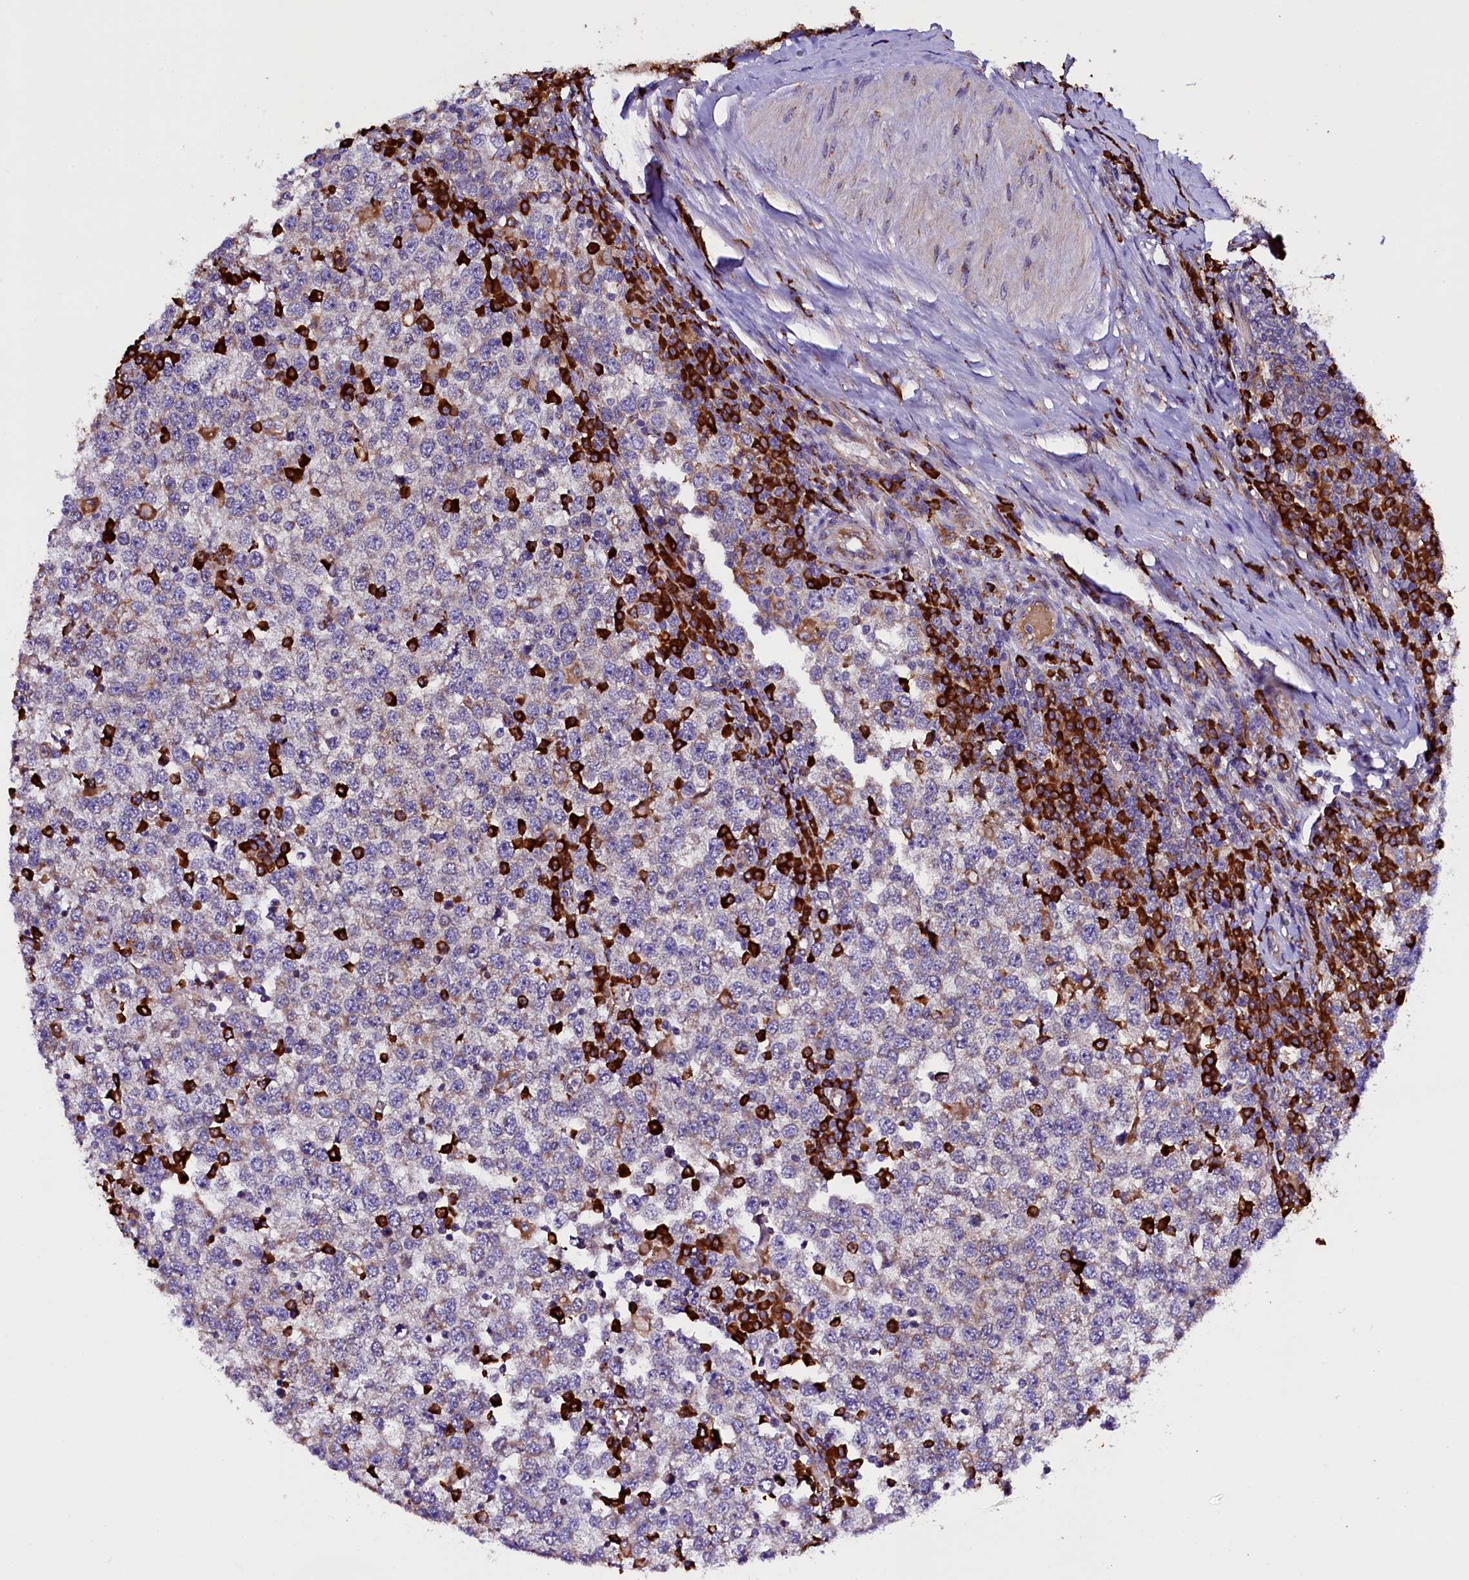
{"staining": {"intensity": "weak", "quantity": "<25%", "location": "cytoplasmic/membranous"}, "tissue": "testis cancer", "cell_type": "Tumor cells", "image_type": "cancer", "snomed": [{"axis": "morphology", "description": "Seminoma, NOS"}, {"axis": "topography", "description": "Testis"}], "caption": "Photomicrograph shows no protein staining in tumor cells of testis cancer (seminoma) tissue.", "gene": "CAPS2", "patient": {"sex": "male", "age": 65}}